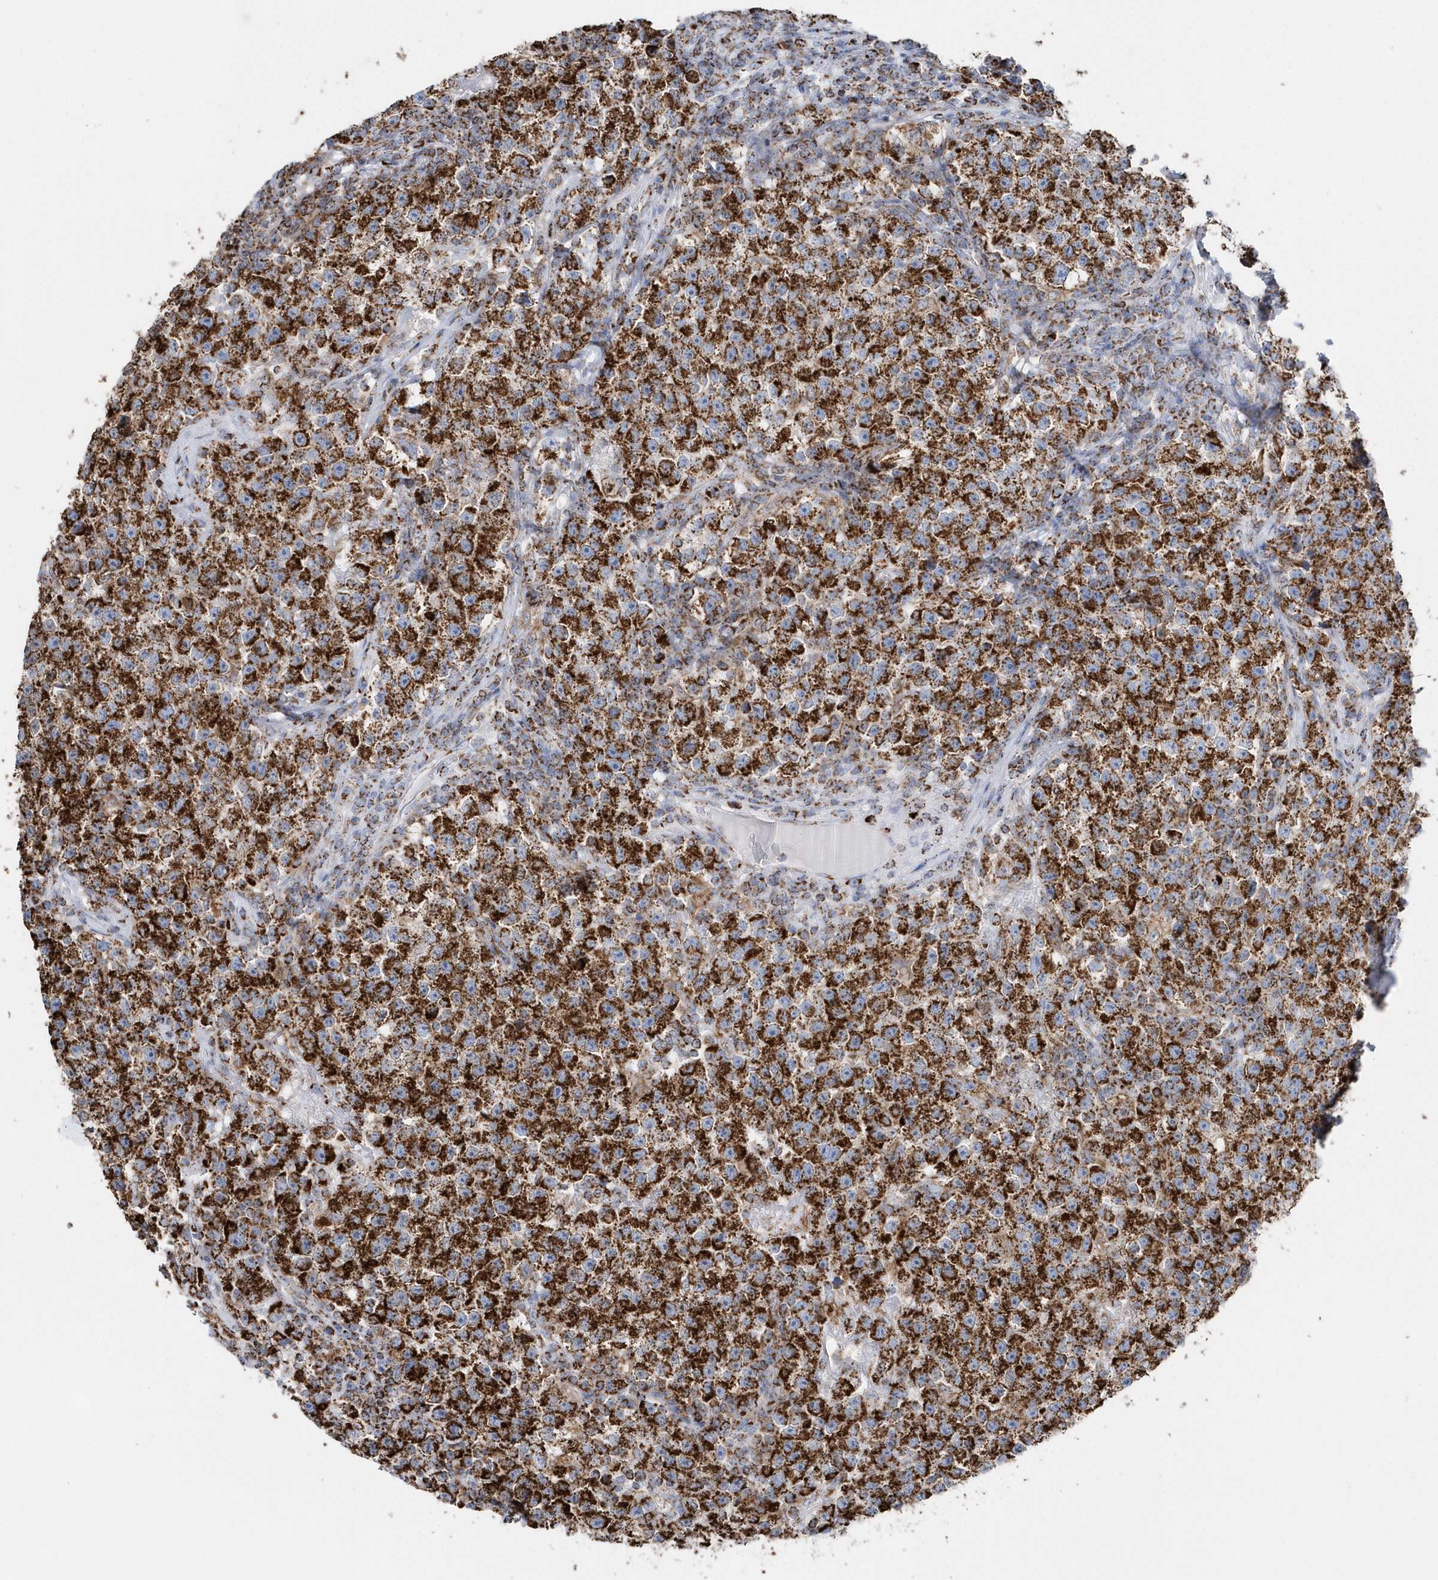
{"staining": {"intensity": "strong", "quantity": ">75%", "location": "cytoplasmic/membranous"}, "tissue": "testis cancer", "cell_type": "Tumor cells", "image_type": "cancer", "snomed": [{"axis": "morphology", "description": "Seminoma, NOS"}, {"axis": "topography", "description": "Testis"}], "caption": "High-power microscopy captured an IHC photomicrograph of seminoma (testis), revealing strong cytoplasmic/membranous staining in about >75% of tumor cells. The protein is stained brown, and the nuclei are stained in blue (DAB (3,3'-diaminobenzidine) IHC with brightfield microscopy, high magnification).", "gene": "TMCO6", "patient": {"sex": "male", "age": 22}}